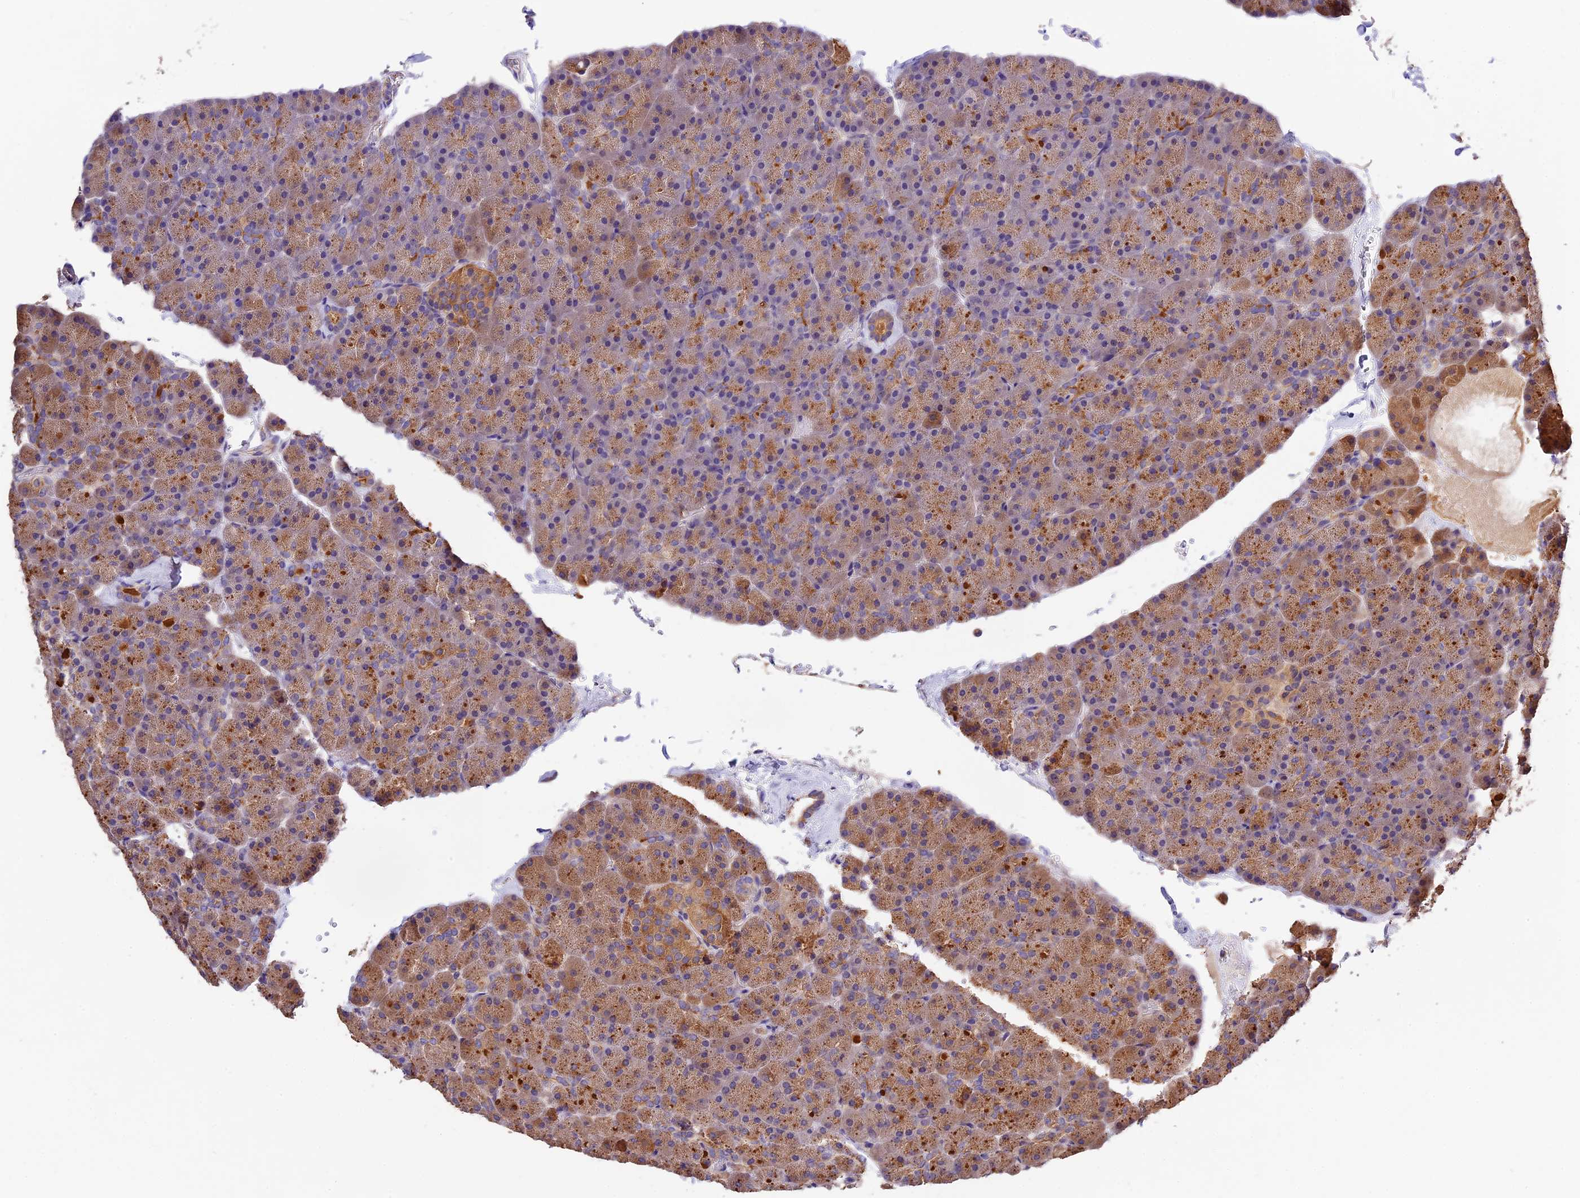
{"staining": {"intensity": "moderate", "quantity": ">75%", "location": "cytoplasmic/membranous"}, "tissue": "pancreas", "cell_type": "Exocrine glandular cells", "image_type": "normal", "snomed": [{"axis": "morphology", "description": "Normal tissue, NOS"}, {"axis": "topography", "description": "Pancreas"}], "caption": "This is an image of immunohistochemistry (IHC) staining of benign pancreas, which shows moderate expression in the cytoplasmic/membranous of exocrine glandular cells.", "gene": "CES3", "patient": {"sex": "male", "age": 36}}